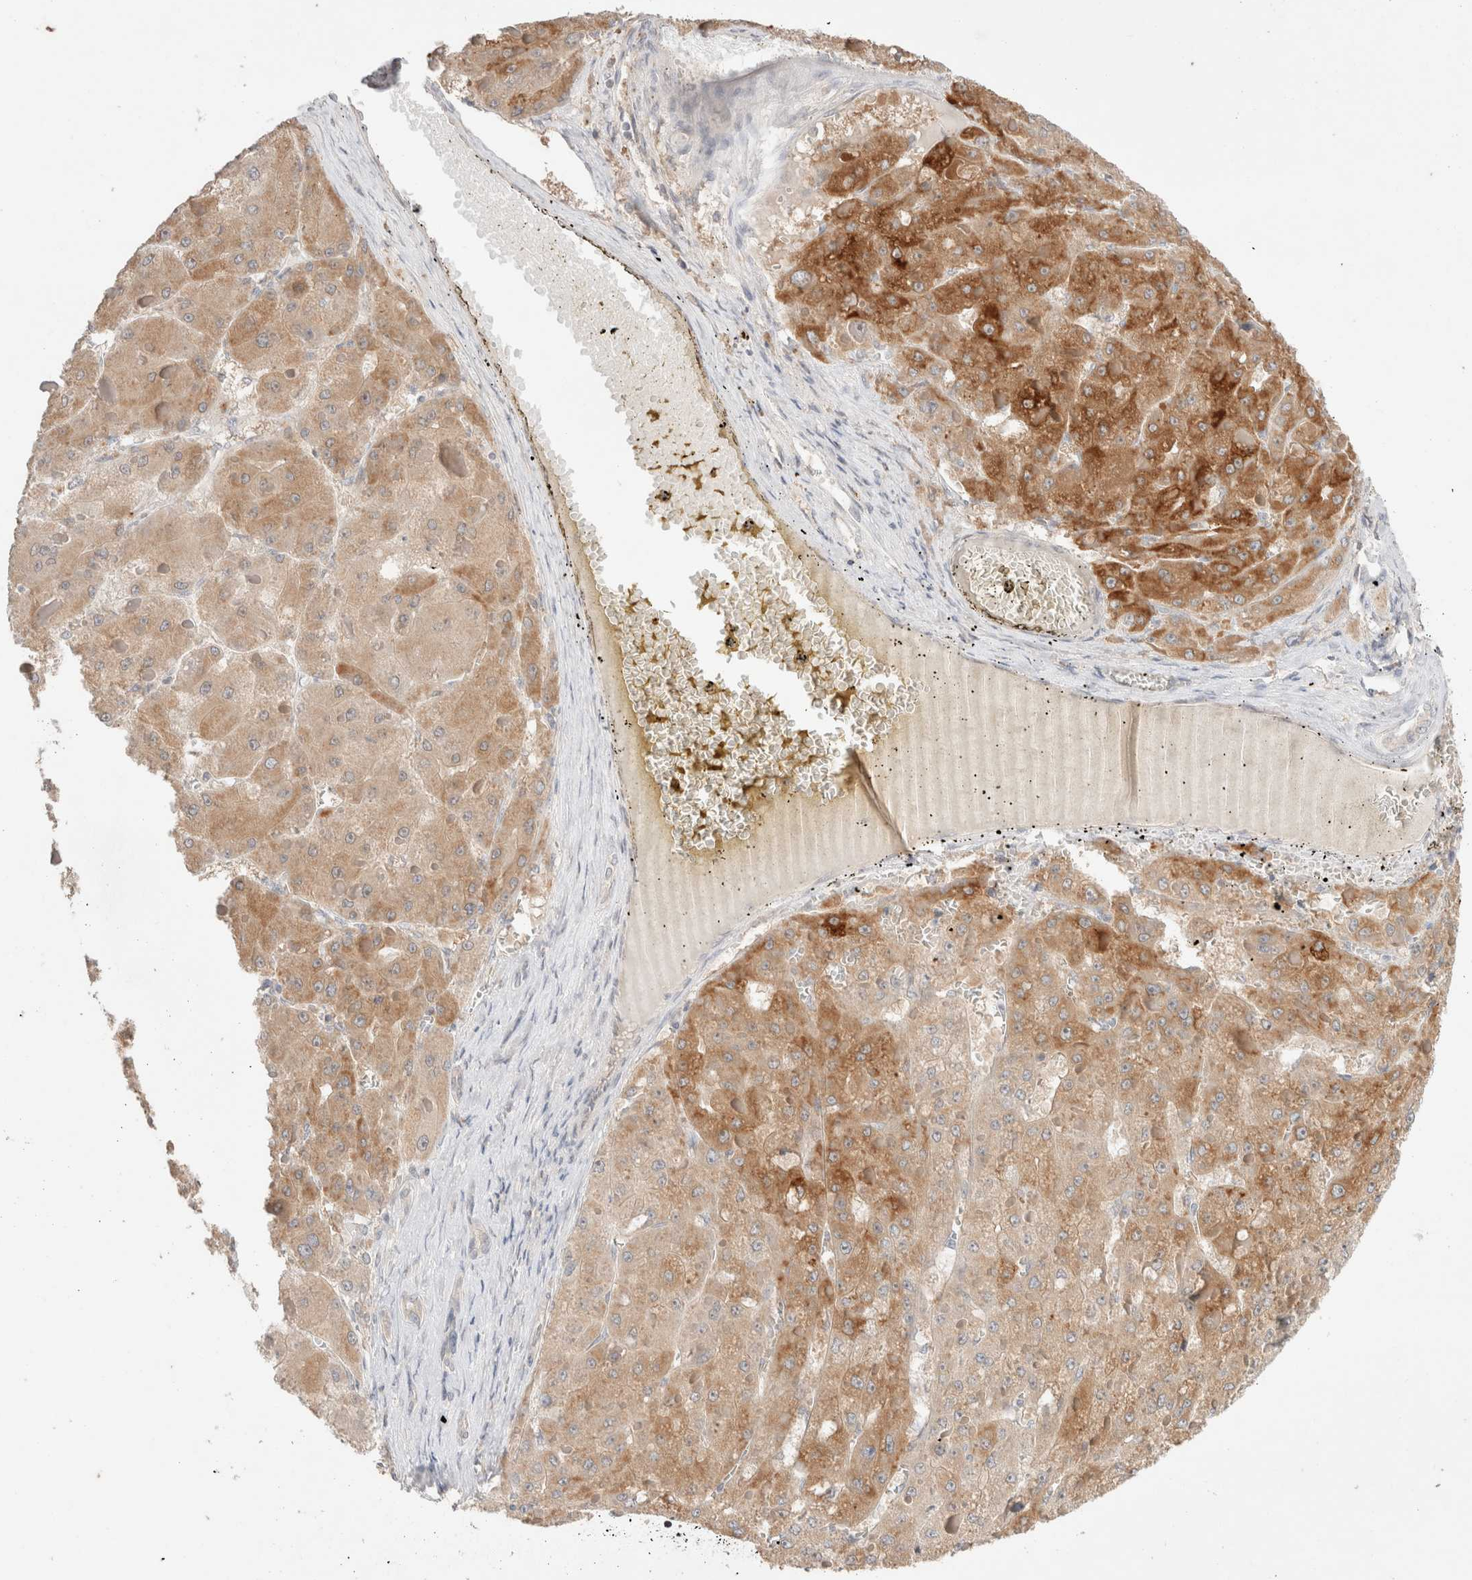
{"staining": {"intensity": "moderate", "quantity": ">75%", "location": "cytoplasmic/membranous"}, "tissue": "liver cancer", "cell_type": "Tumor cells", "image_type": "cancer", "snomed": [{"axis": "morphology", "description": "Carcinoma, Hepatocellular, NOS"}, {"axis": "topography", "description": "Liver"}], "caption": "A photomicrograph of human liver cancer (hepatocellular carcinoma) stained for a protein demonstrates moderate cytoplasmic/membranous brown staining in tumor cells.", "gene": "TRIM41", "patient": {"sex": "female", "age": 73}}